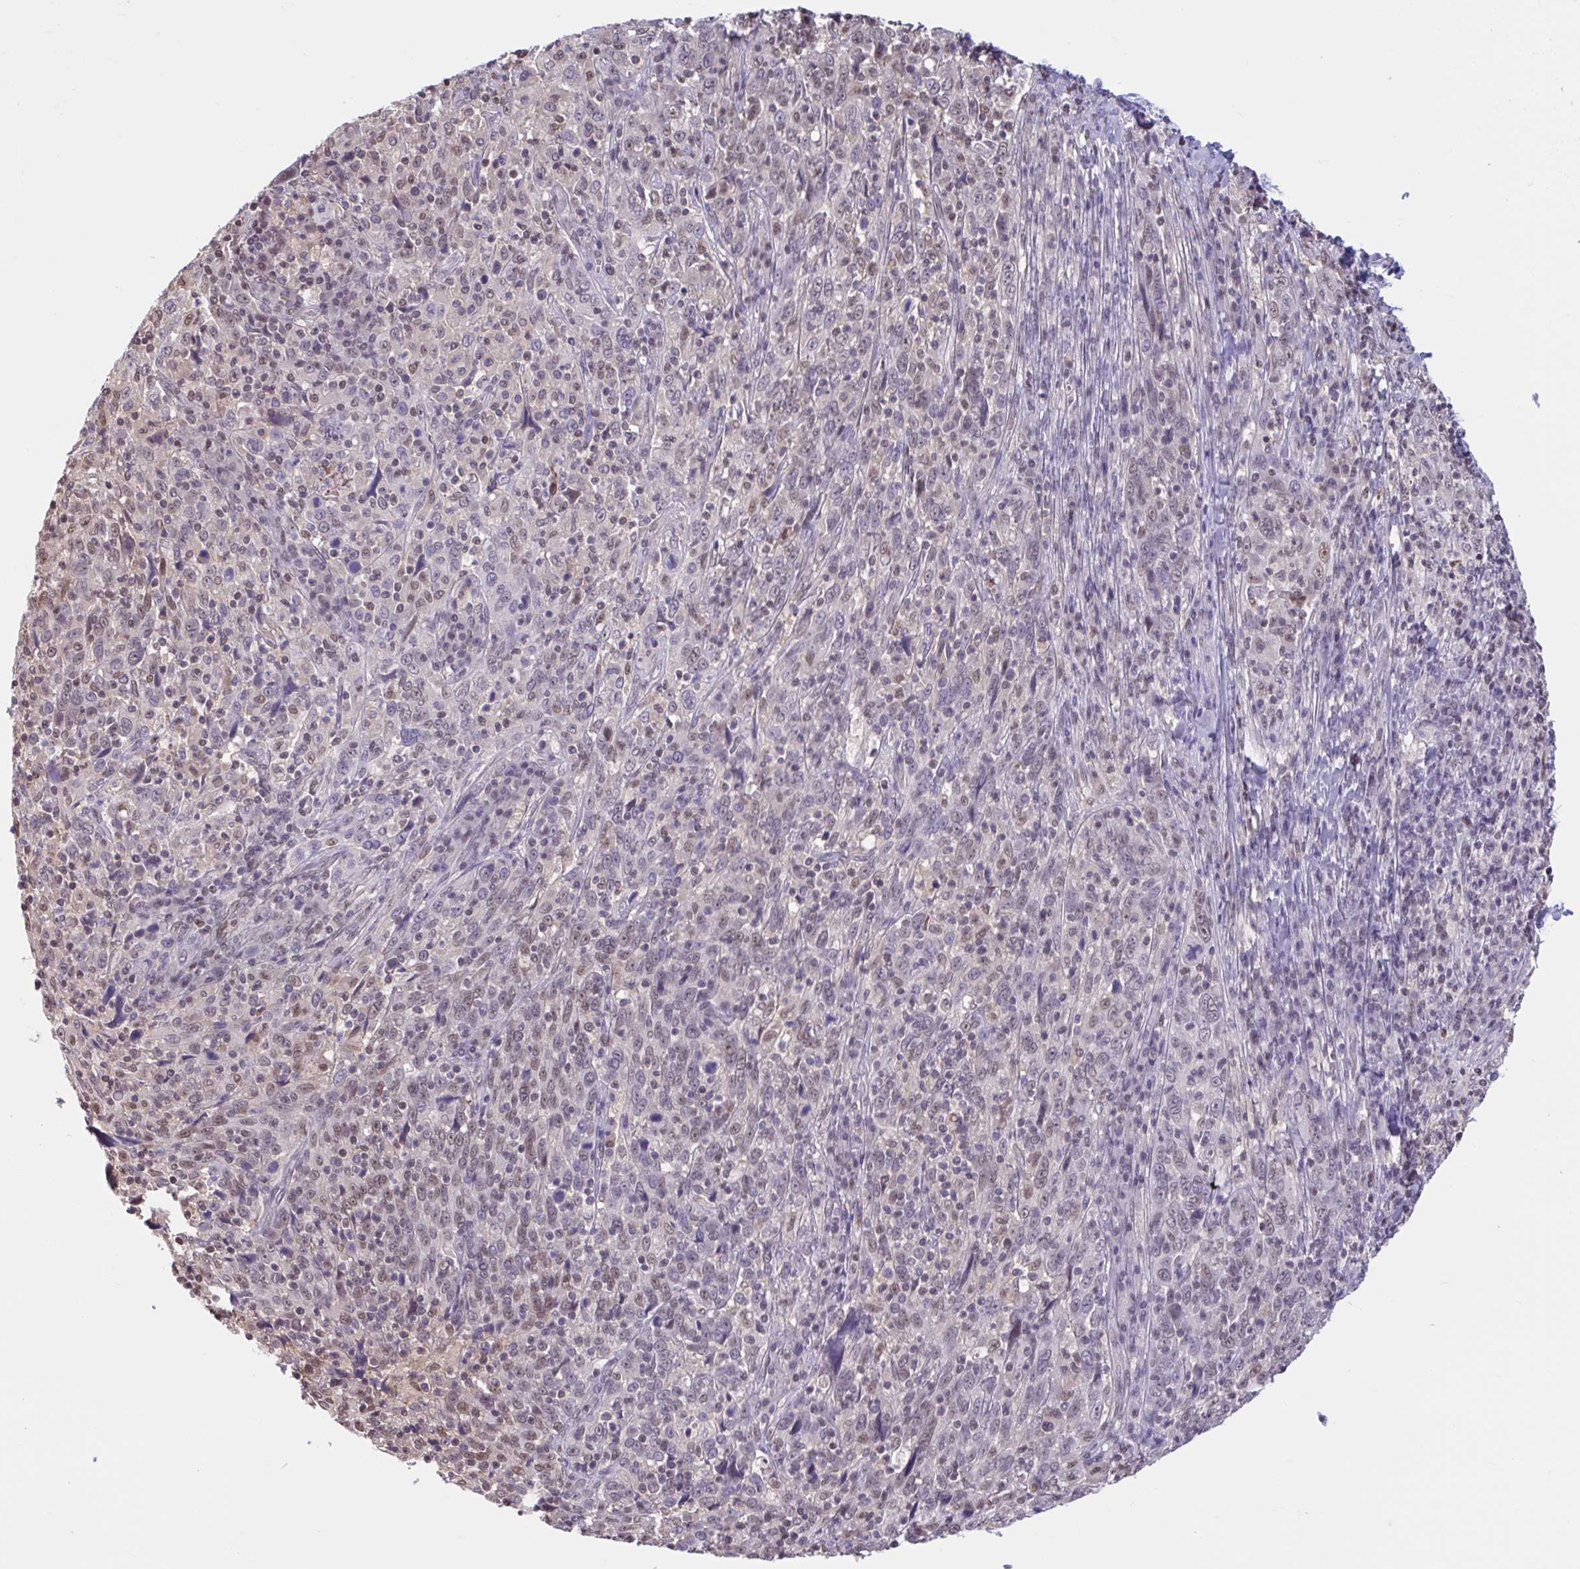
{"staining": {"intensity": "weak", "quantity": "<25%", "location": "nuclear"}, "tissue": "cervical cancer", "cell_type": "Tumor cells", "image_type": "cancer", "snomed": [{"axis": "morphology", "description": "Squamous cell carcinoma, NOS"}, {"axis": "topography", "description": "Cervix"}], "caption": "Tumor cells are negative for brown protein staining in cervical squamous cell carcinoma. The staining is performed using DAB (3,3'-diaminobenzidine) brown chromogen with nuclei counter-stained in using hematoxylin.", "gene": "RBL1", "patient": {"sex": "female", "age": 46}}